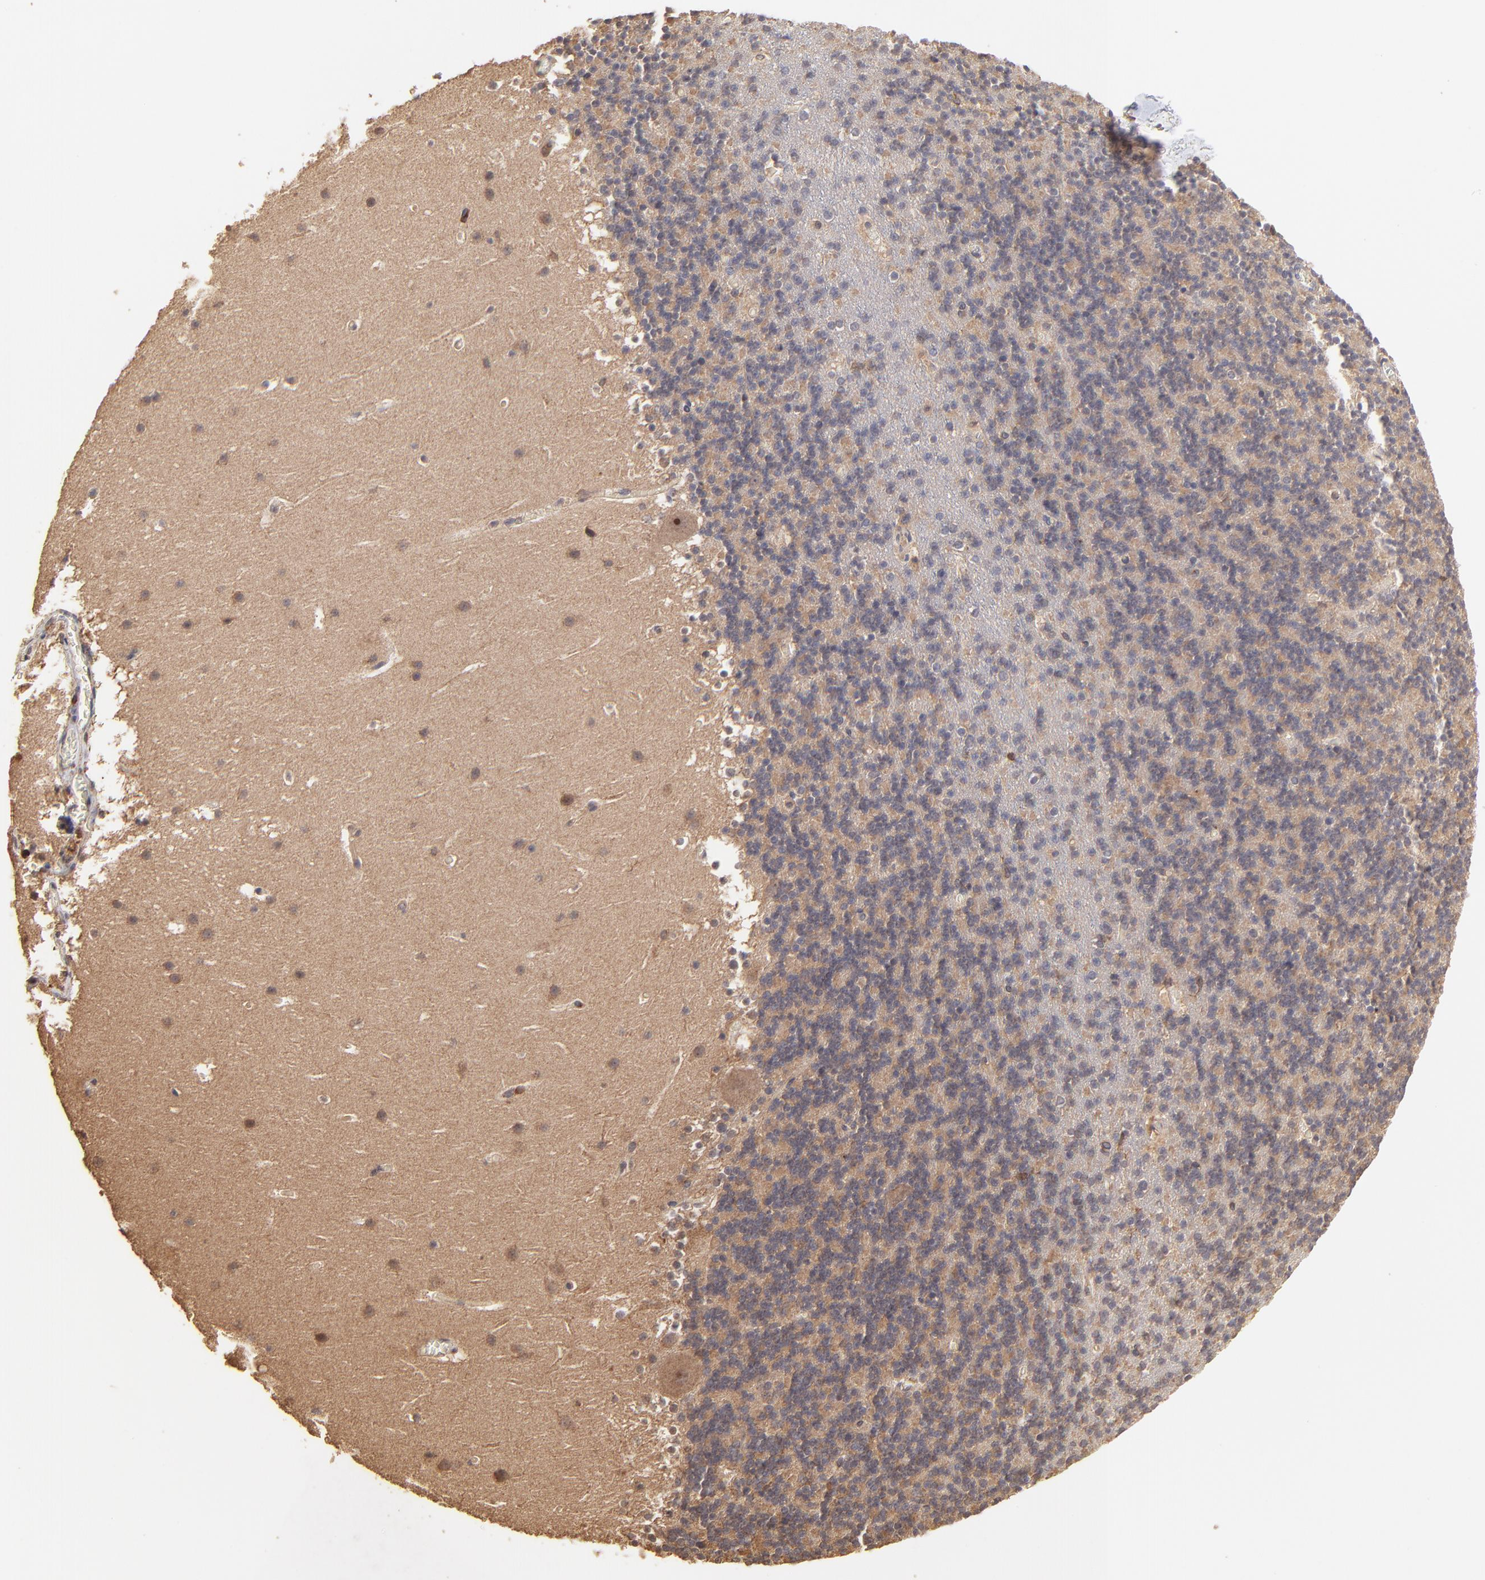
{"staining": {"intensity": "negative", "quantity": "none", "location": "none"}, "tissue": "cerebellum", "cell_type": "Cells in granular layer", "image_type": "normal", "snomed": [{"axis": "morphology", "description": "Normal tissue, NOS"}, {"axis": "topography", "description": "Cerebellum"}], "caption": "There is no significant staining in cells in granular layer of cerebellum. (DAB (3,3'-diaminobenzidine) IHC visualized using brightfield microscopy, high magnification).", "gene": "STON2", "patient": {"sex": "male", "age": 45}}